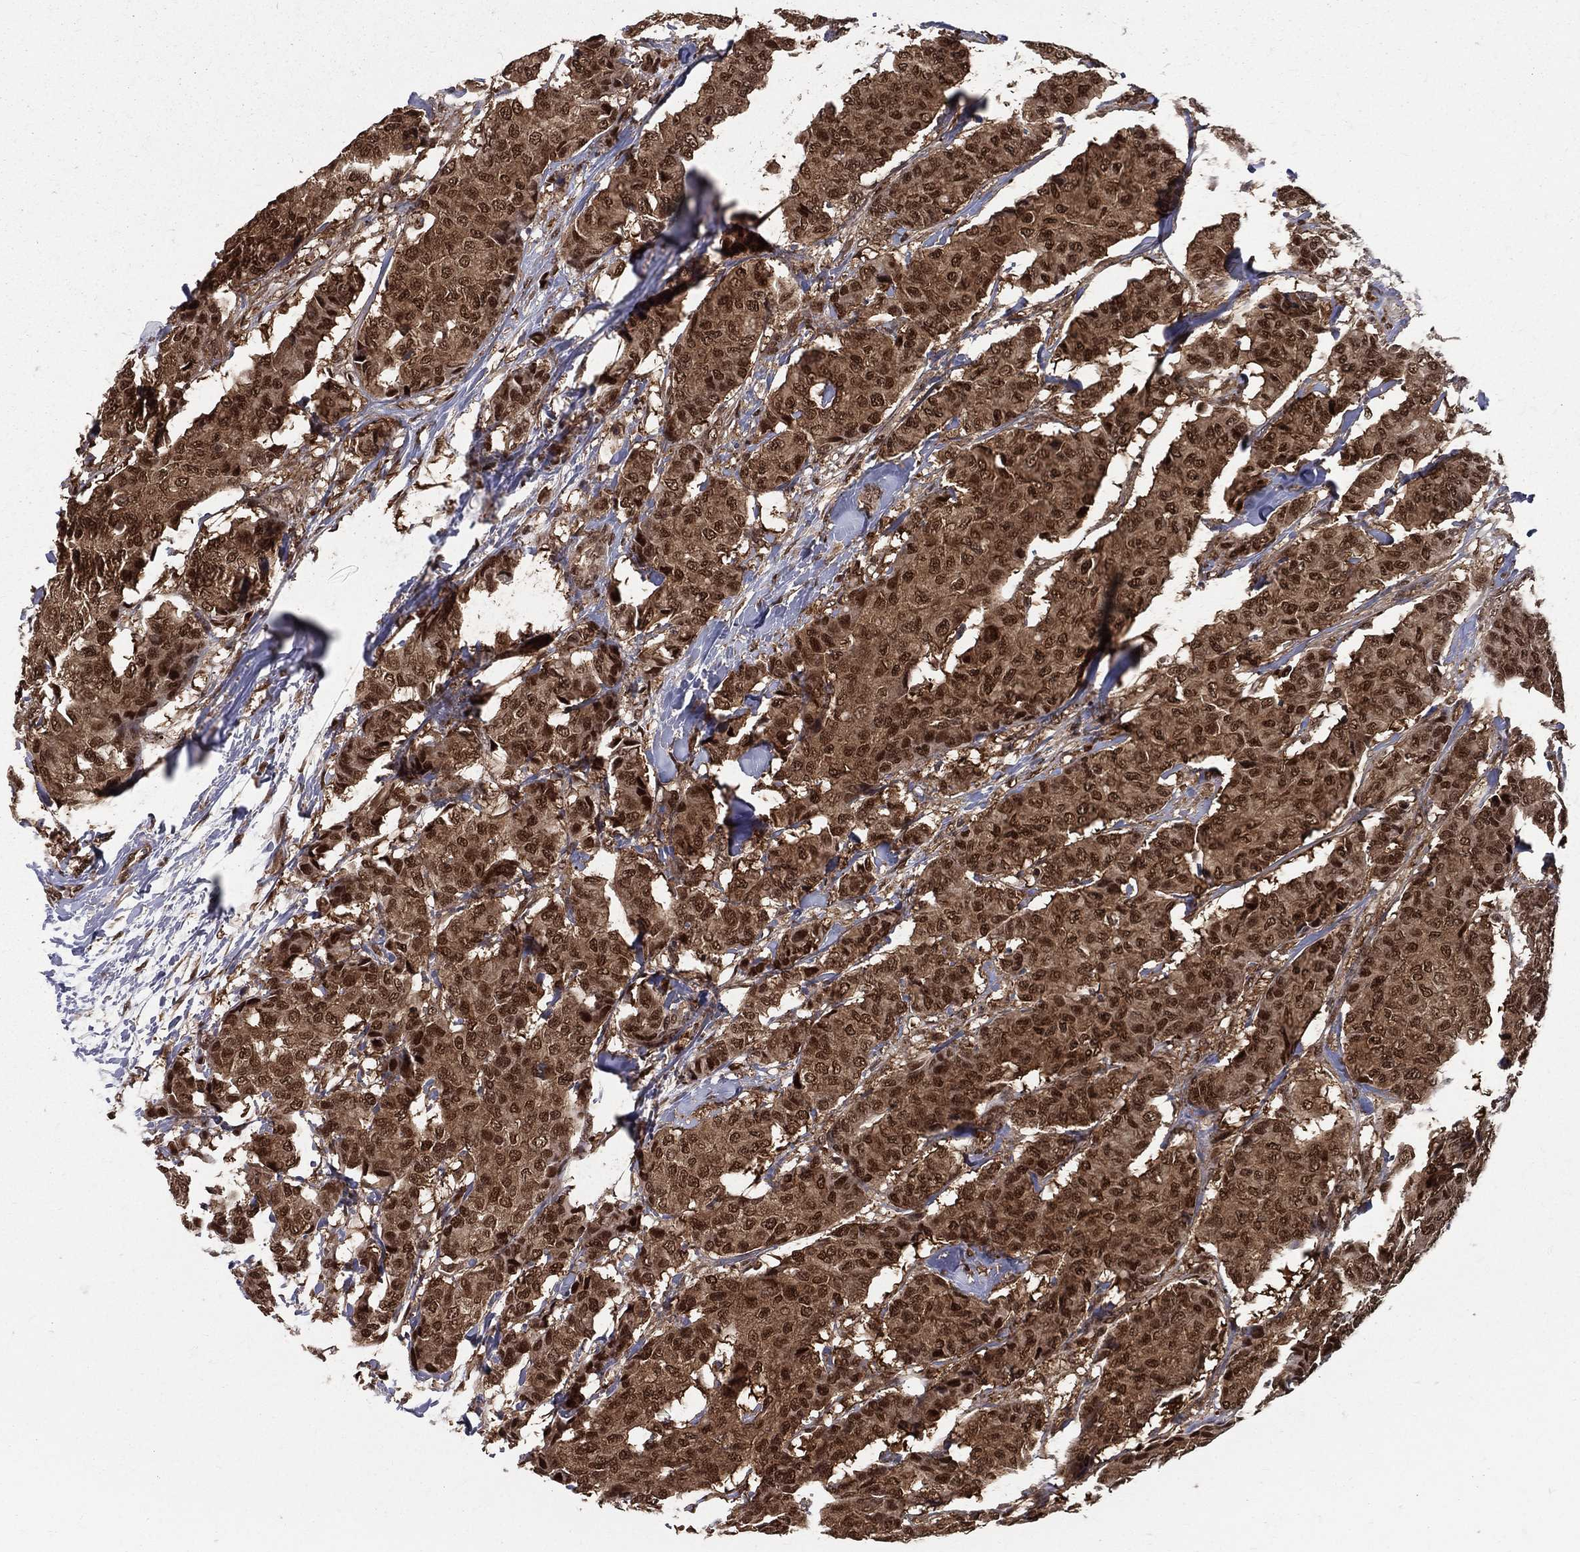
{"staining": {"intensity": "moderate", "quantity": ">75%", "location": "cytoplasmic/membranous,nuclear"}, "tissue": "breast cancer", "cell_type": "Tumor cells", "image_type": "cancer", "snomed": [{"axis": "morphology", "description": "Duct carcinoma"}, {"axis": "topography", "description": "Breast"}], "caption": "Brown immunohistochemical staining in human breast cancer reveals moderate cytoplasmic/membranous and nuclear expression in about >75% of tumor cells.", "gene": "COPS4", "patient": {"sex": "female", "age": 75}}